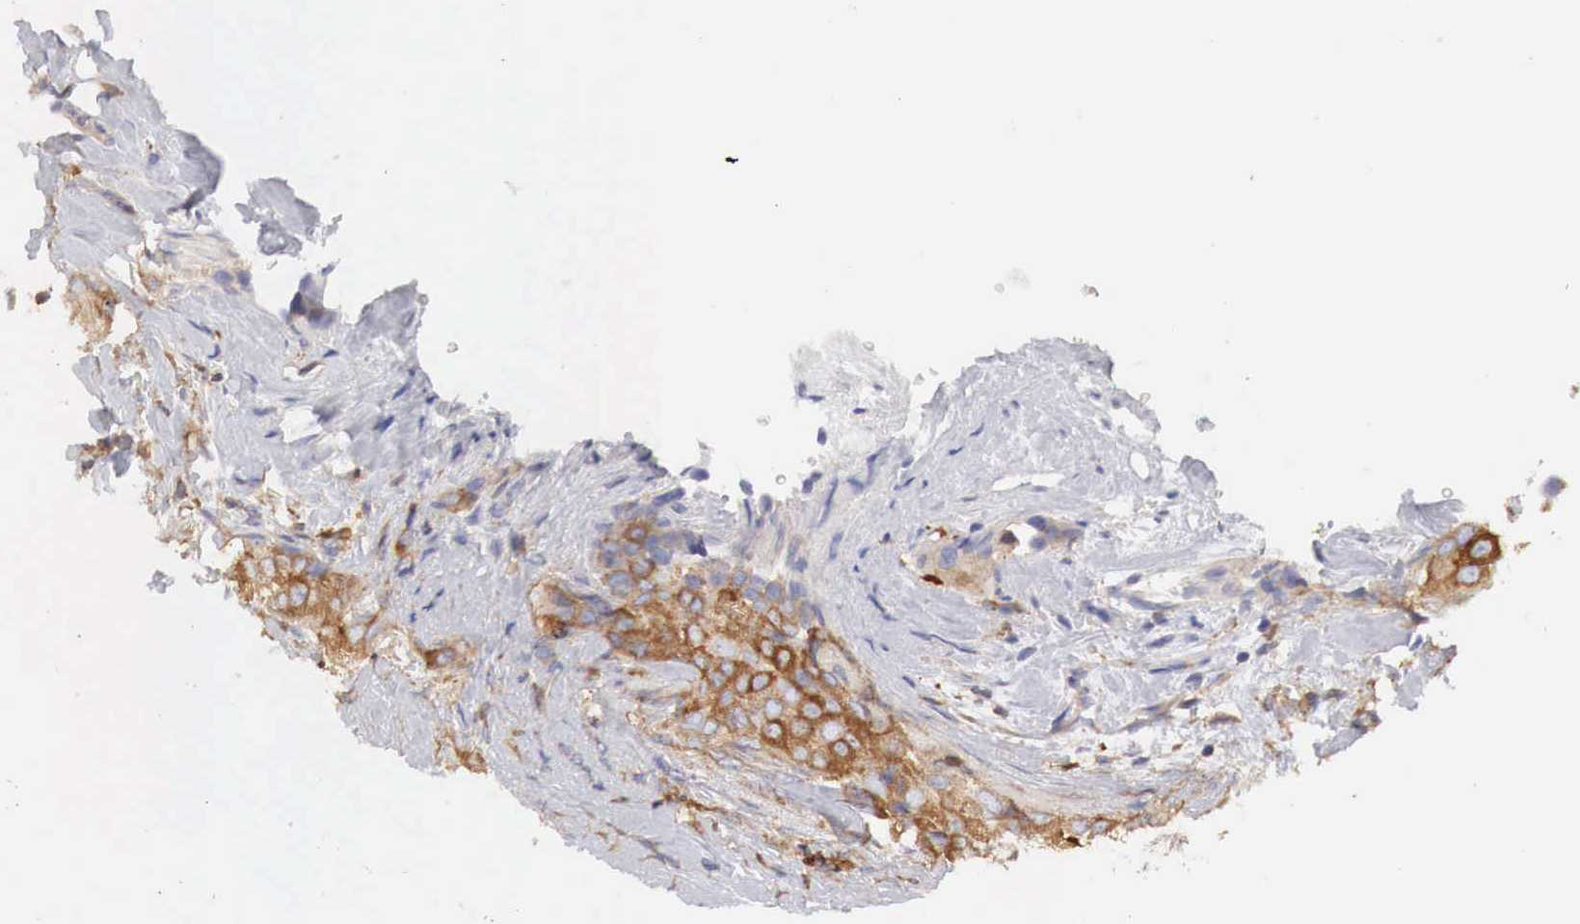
{"staining": {"intensity": "moderate", "quantity": "25%-75%", "location": "cytoplasmic/membranous"}, "tissue": "breast cancer", "cell_type": "Tumor cells", "image_type": "cancer", "snomed": [{"axis": "morphology", "description": "Duct carcinoma"}, {"axis": "topography", "description": "Breast"}], "caption": "A brown stain highlights moderate cytoplasmic/membranous staining of a protein in human breast invasive ductal carcinoma tumor cells. (Brightfield microscopy of DAB IHC at high magnification).", "gene": "G6PD", "patient": {"sex": "female", "age": 45}}